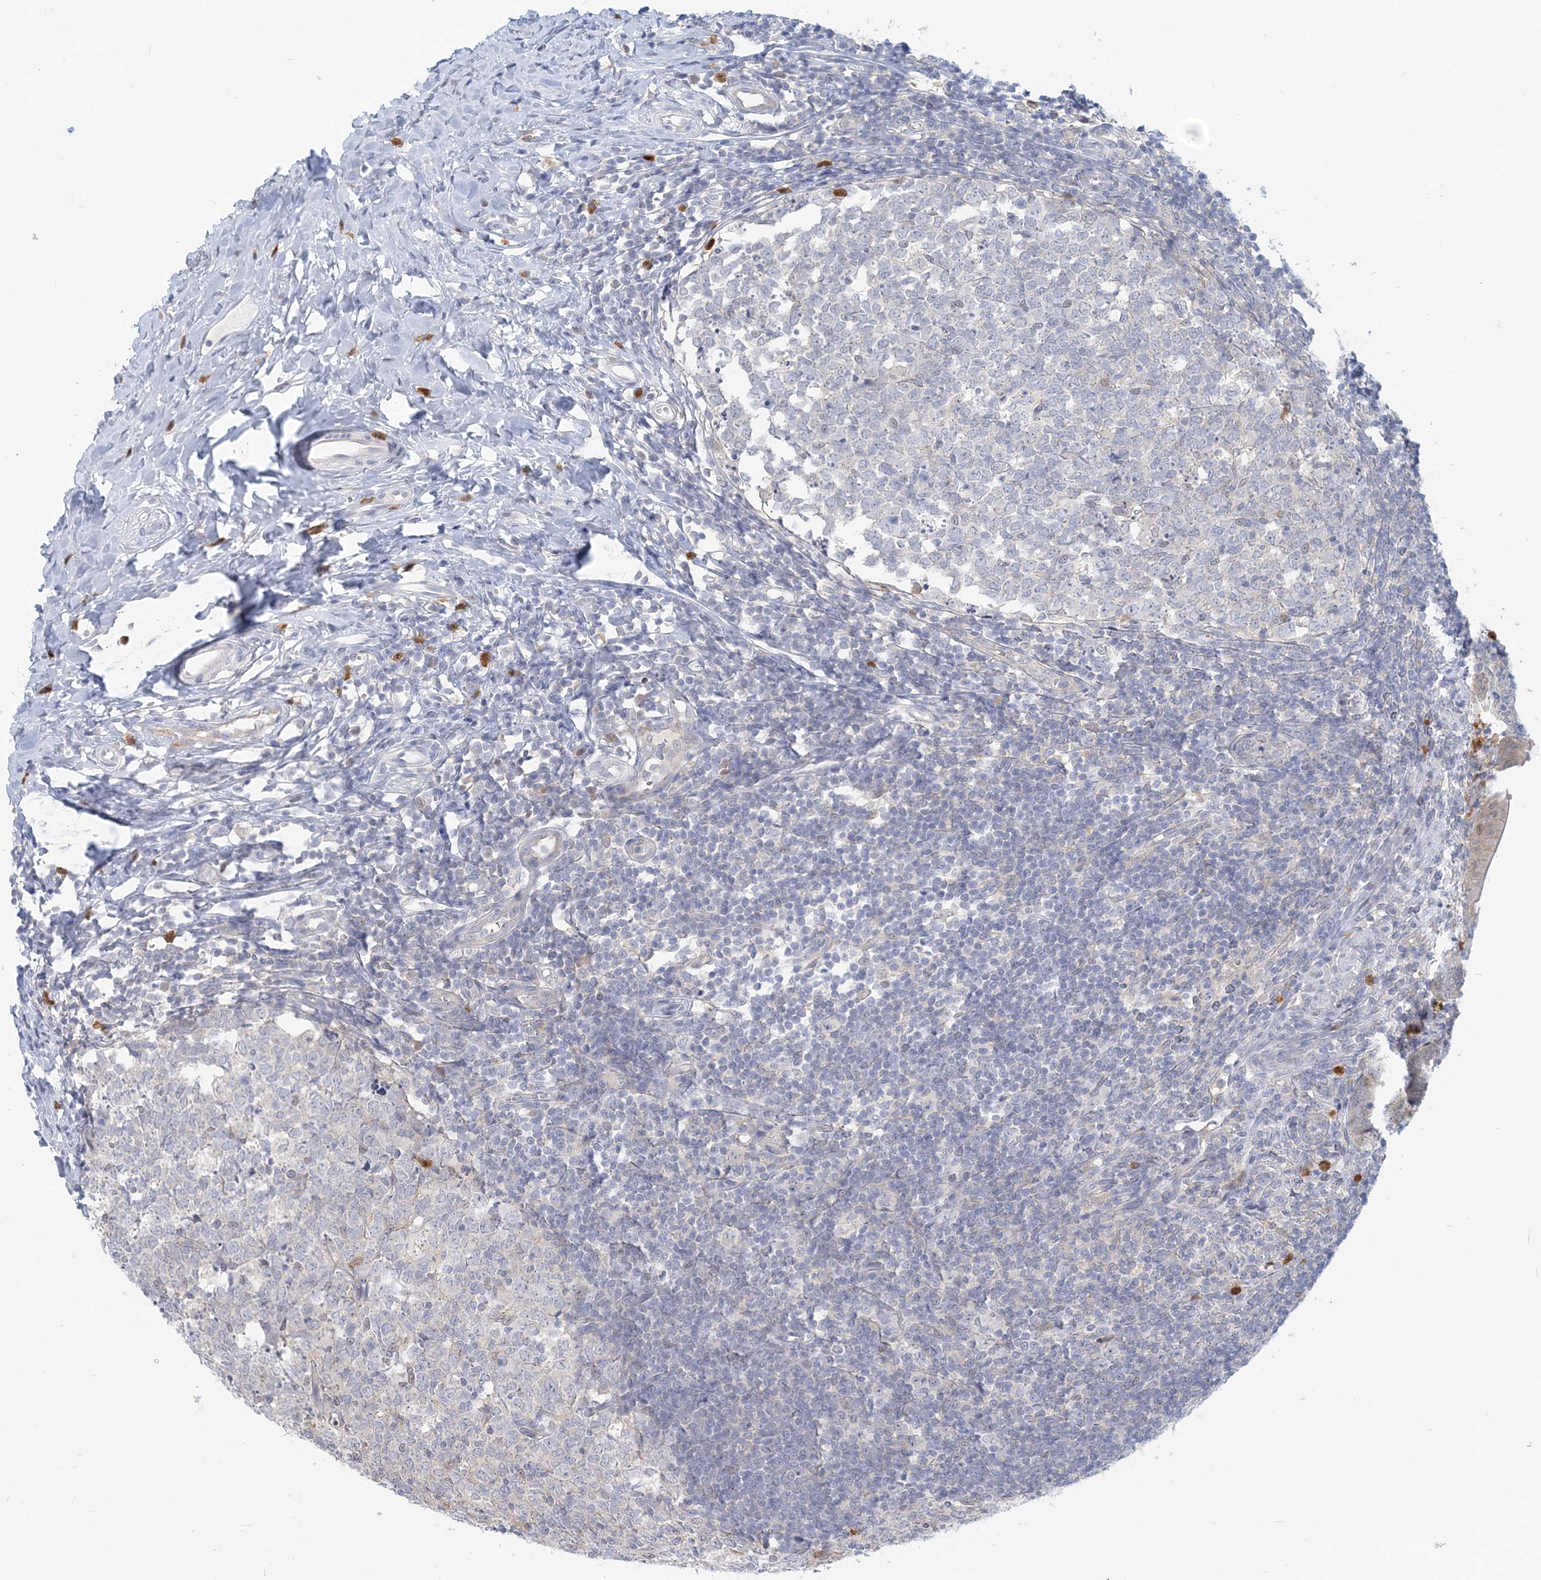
{"staining": {"intensity": "moderate", "quantity": ">75%", "location": "cytoplasmic/membranous"}, "tissue": "appendix", "cell_type": "Glandular cells", "image_type": "normal", "snomed": [{"axis": "morphology", "description": "Normal tissue, NOS"}, {"axis": "topography", "description": "Appendix"}], "caption": "IHC photomicrograph of normal appendix: human appendix stained using immunohistochemistry (IHC) displays medium levels of moderate protein expression localized specifically in the cytoplasmic/membranous of glandular cells, appearing as a cytoplasmic/membranous brown color.", "gene": "GMPPA", "patient": {"sex": "male", "age": 14}}